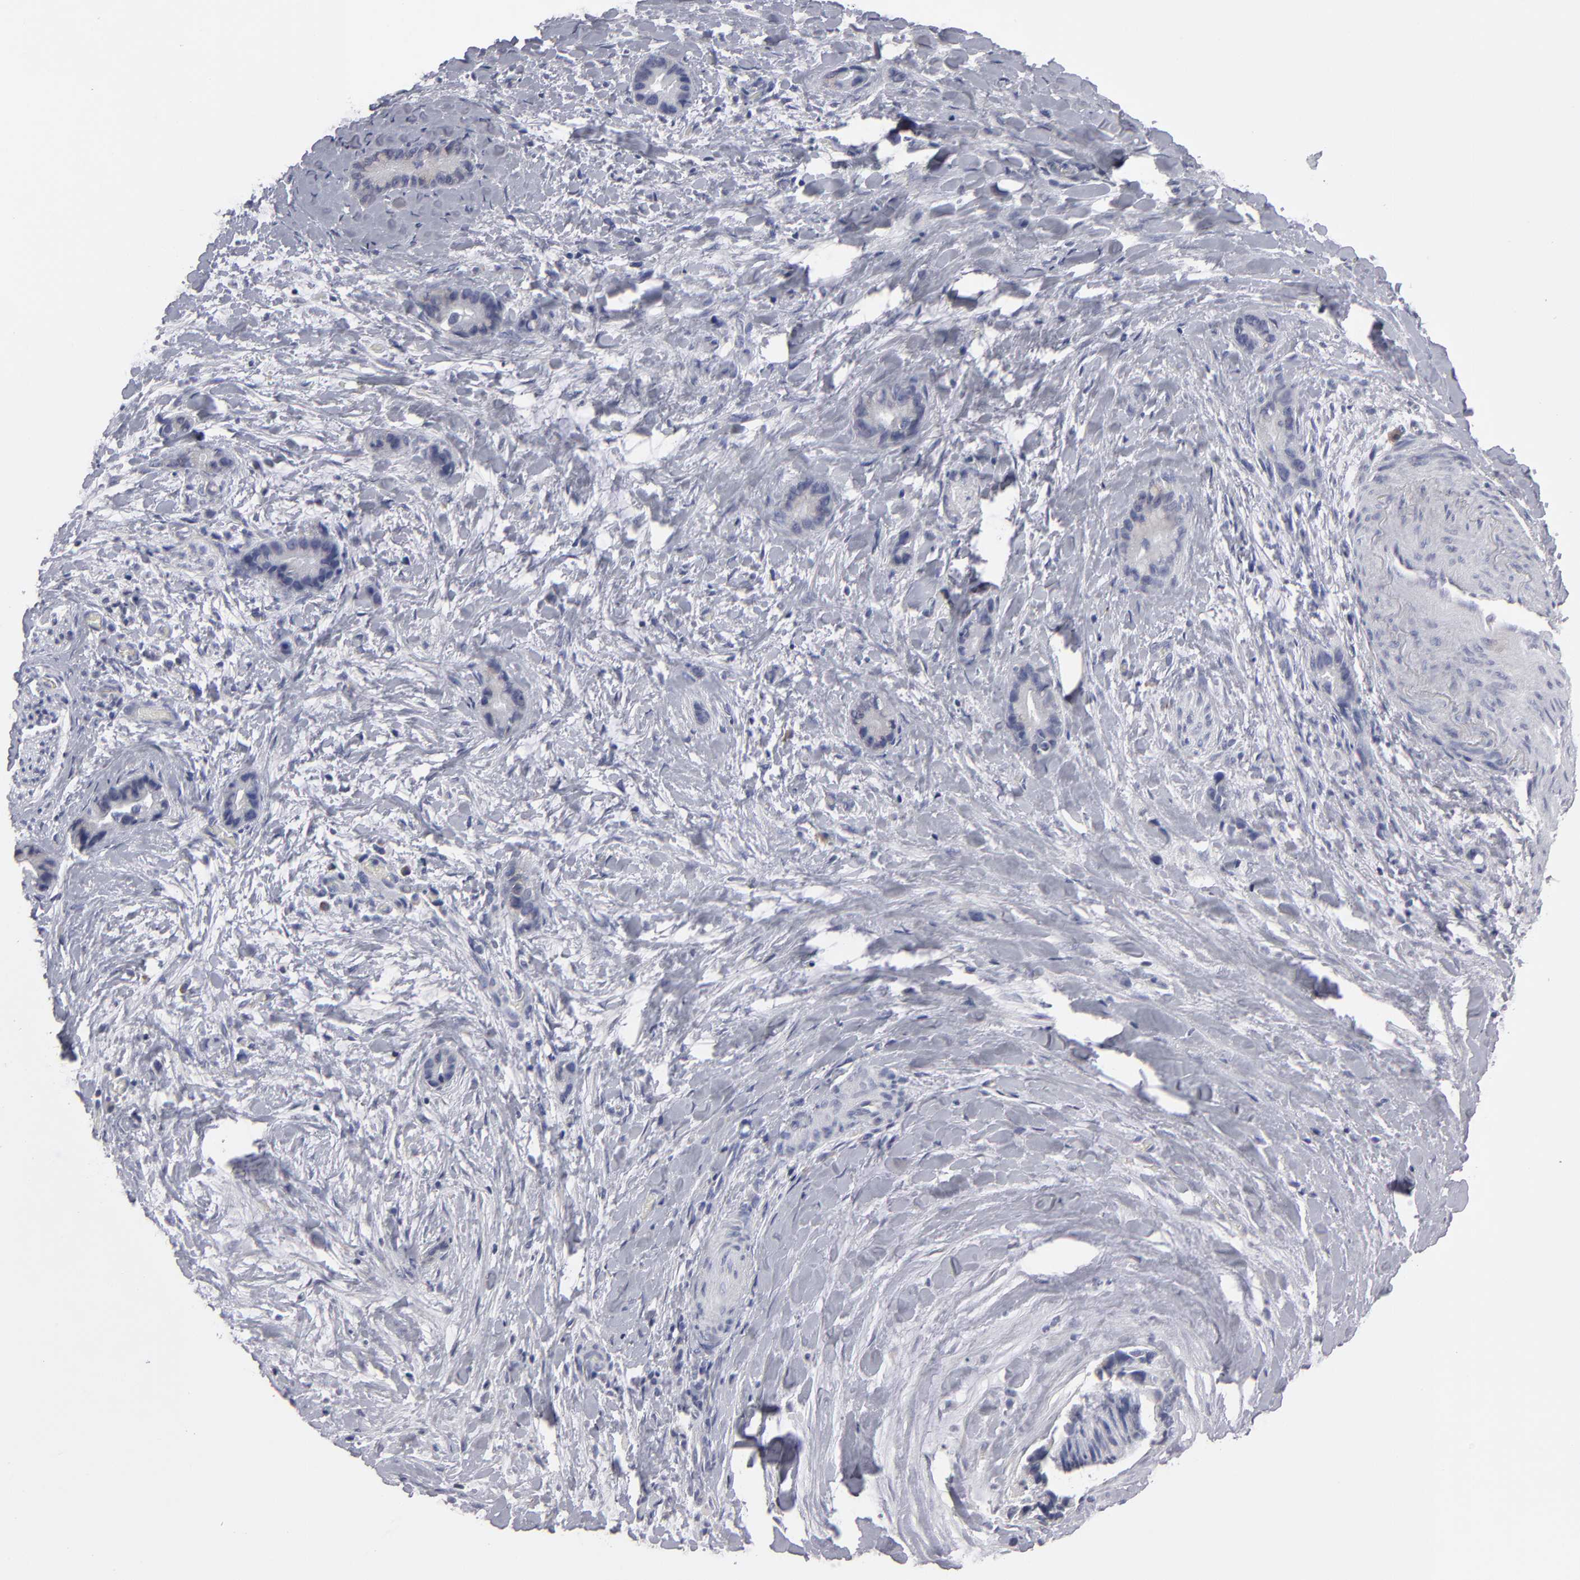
{"staining": {"intensity": "weak", "quantity": "<25%", "location": "cytoplasmic/membranous"}, "tissue": "liver cancer", "cell_type": "Tumor cells", "image_type": "cancer", "snomed": [{"axis": "morphology", "description": "Cholangiocarcinoma"}, {"axis": "topography", "description": "Liver"}], "caption": "Immunohistochemical staining of cholangiocarcinoma (liver) reveals no significant expression in tumor cells.", "gene": "CCDC80", "patient": {"sex": "female", "age": 55}}